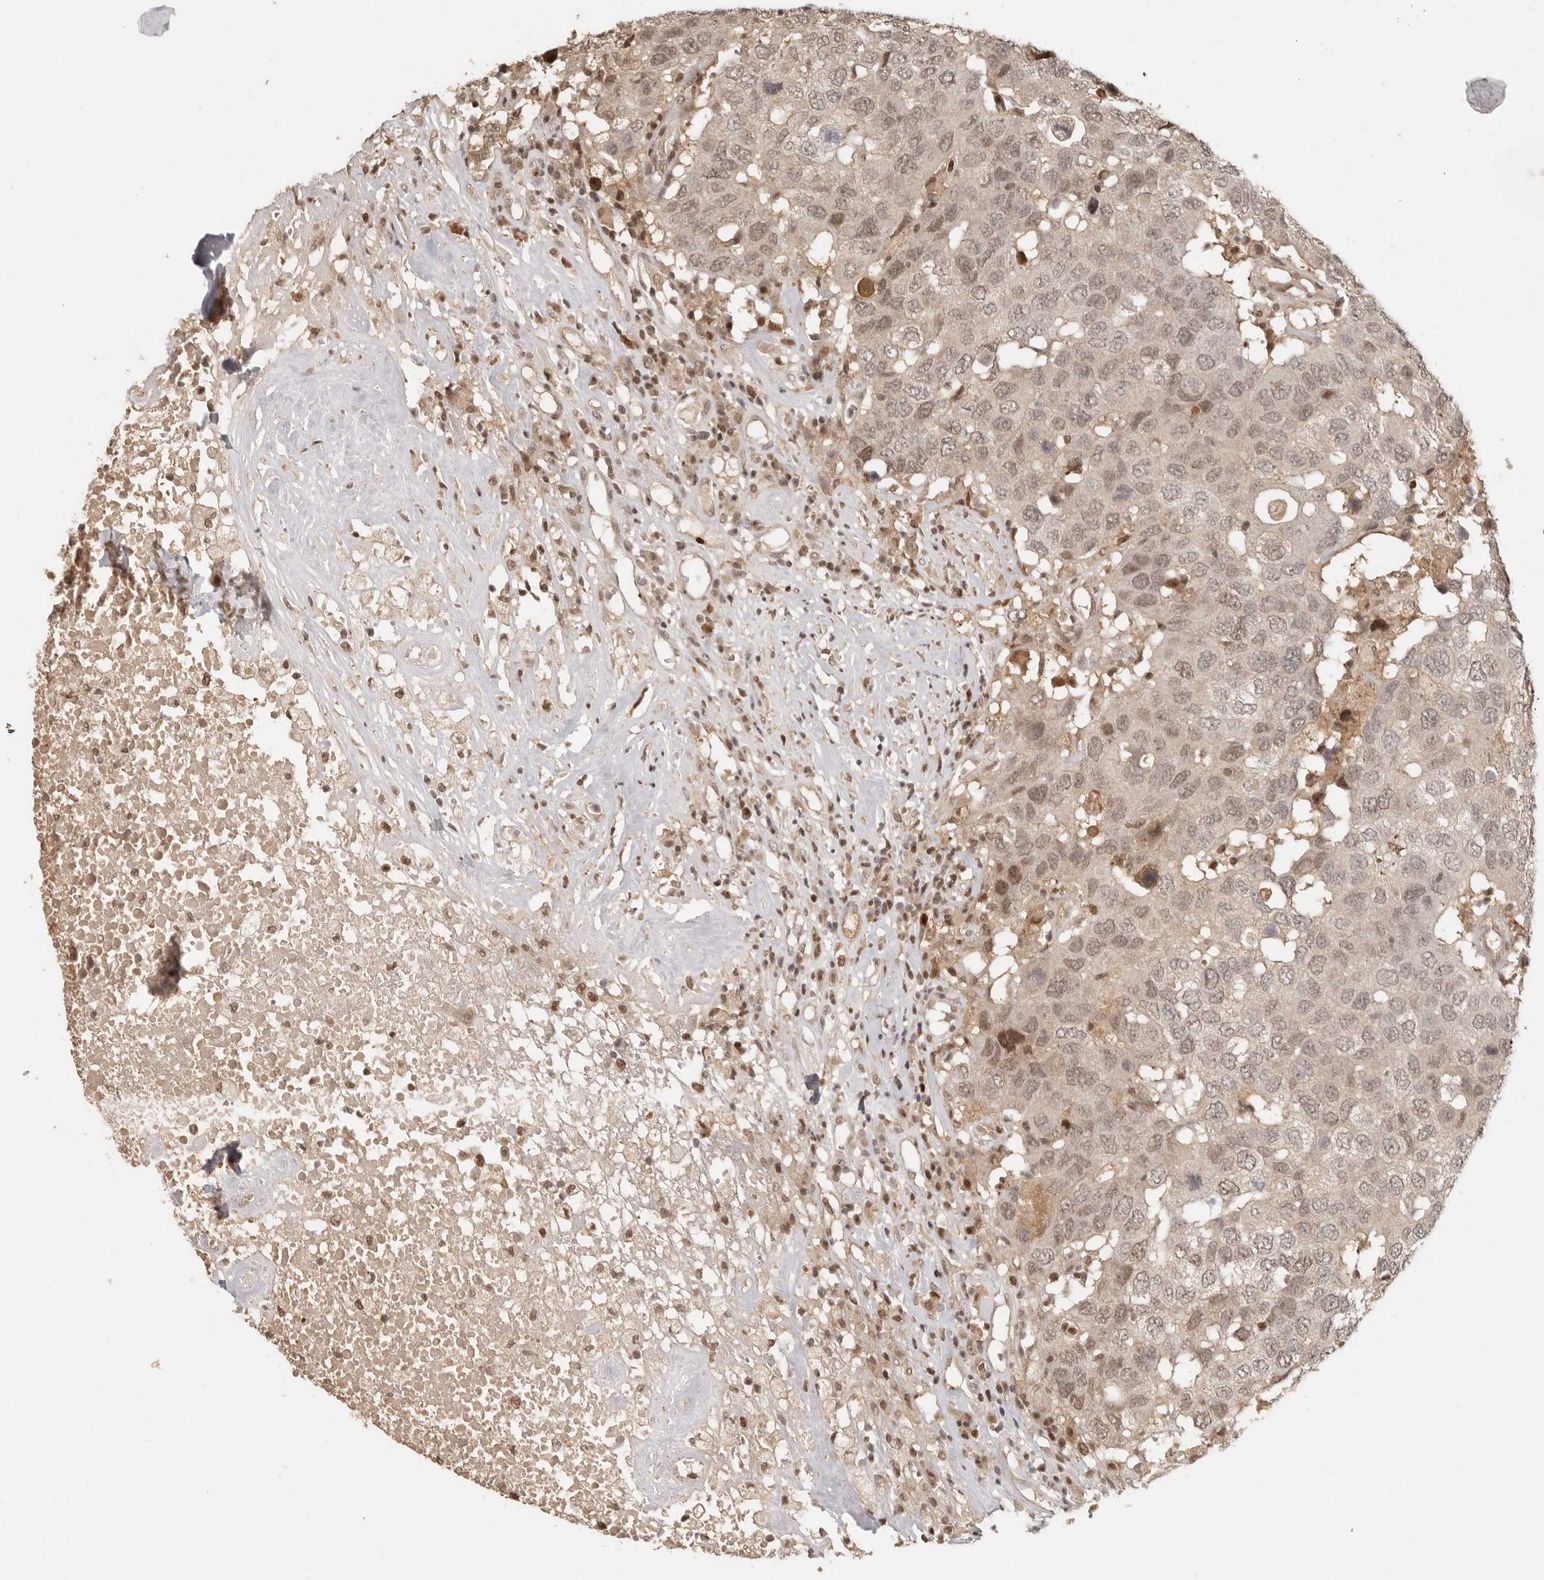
{"staining": {"intensity": "weak", "quantity": "25%-75%", "location": "nuclear"}, "tissue": "head and neck cancer", "cell_type": "Tumor cells", "image_type": "cancer", "snomed": [{"axis": "morphology", "description": "Squamous cell carcinoma, NOS"}, {"axis": "topography", "description": "Head-Neck"}], "caption": "The image exhibits immunohistochemical staining of head and neck squamous cell carcinoma. There is weak nuclear expression is seen in about 25%-75% of tumor cells.", "gene": "PSMA5", "patient": {"sex": "male", "age": 66}}